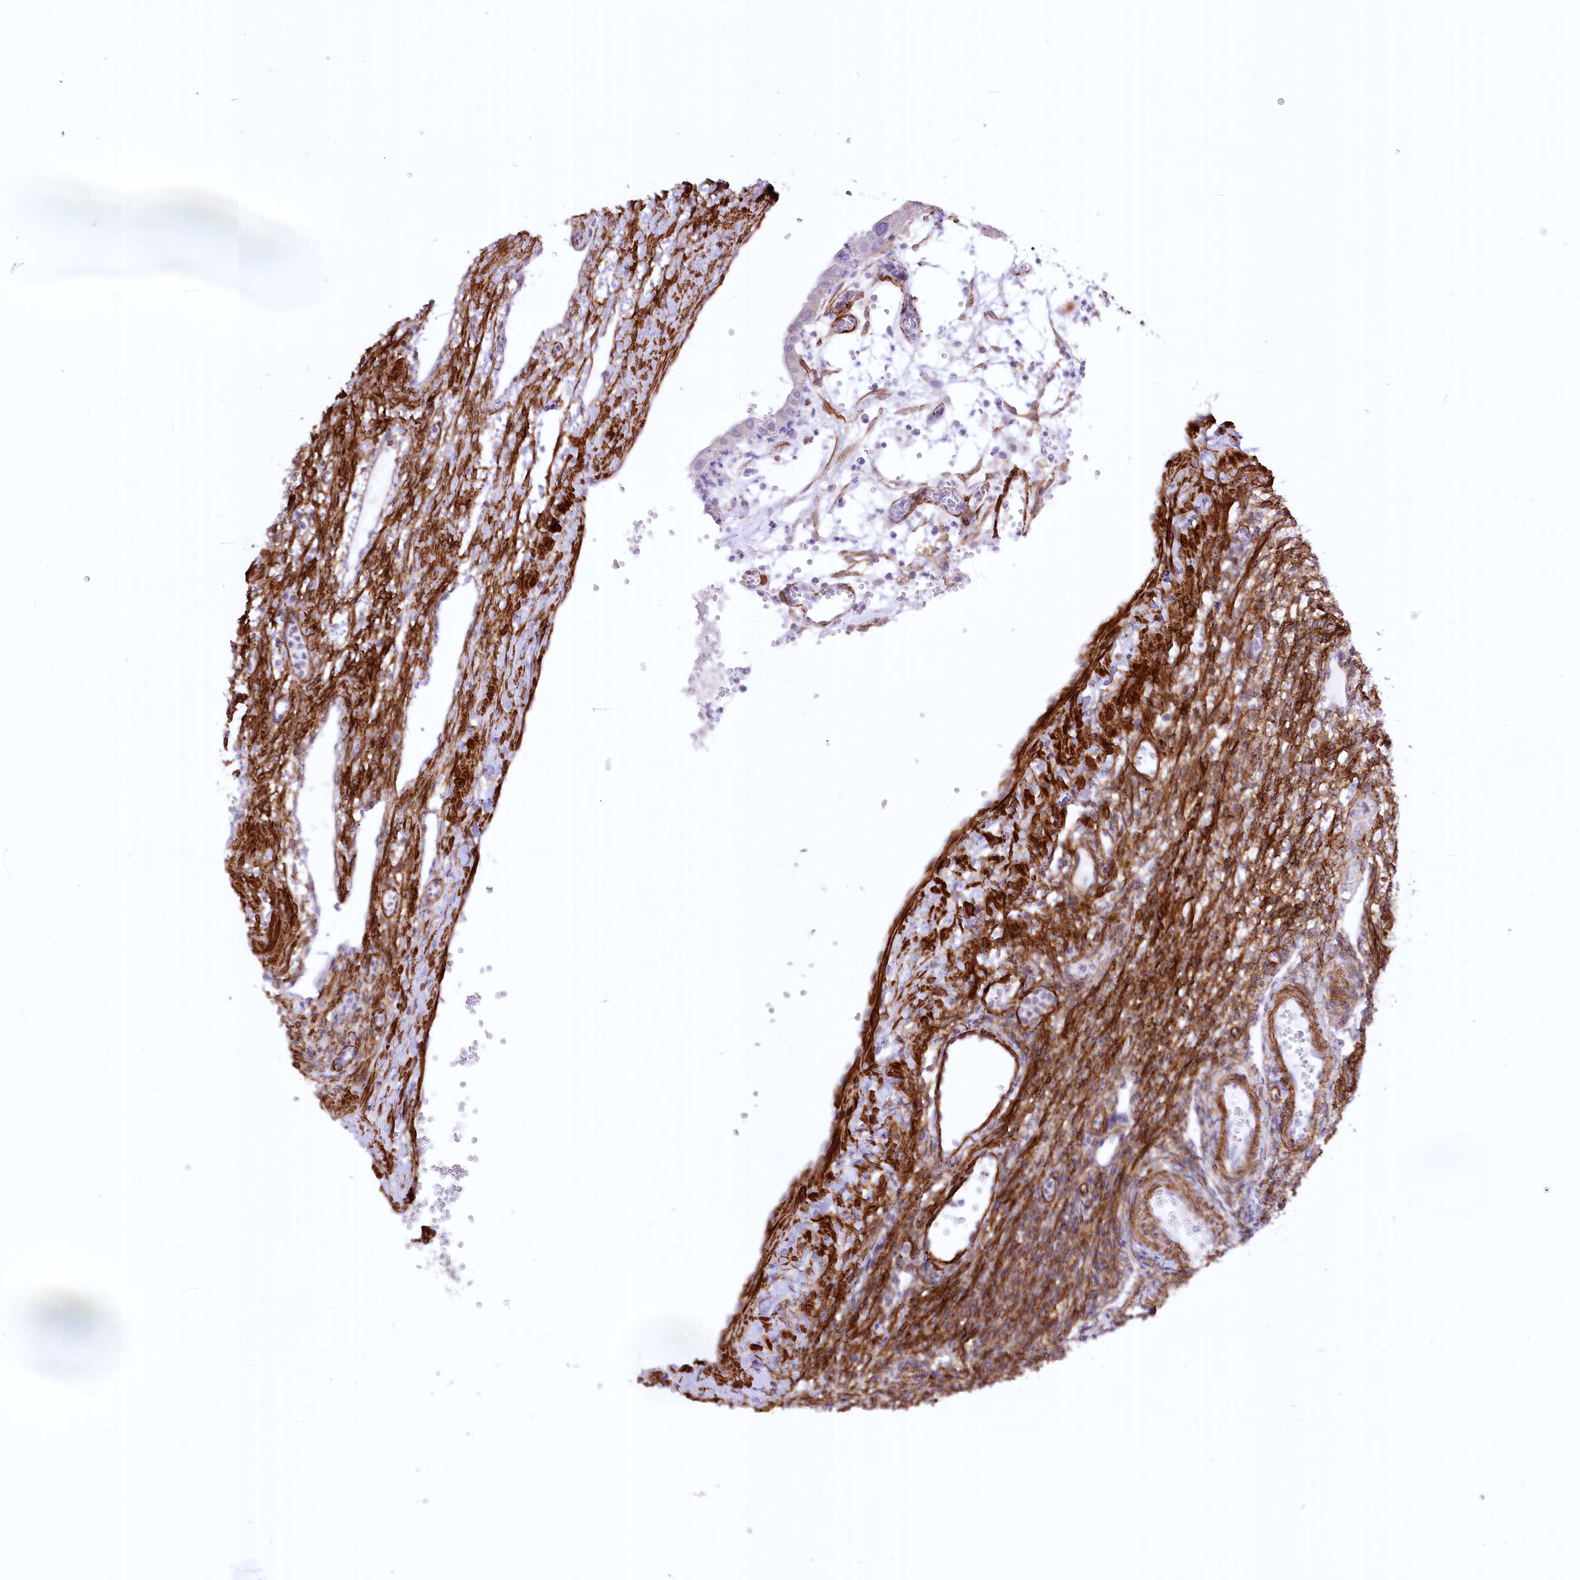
{"staining": {"intensity": "moderate", "quantity": "25%-75%", "location": "cytoplasmic/membranous"}, "tissue": "ovary", "cell_type": "Ovarian stroma cells", "image_type": "normal", "snomed": [{"axis": "morphology", "description": "Normal tissue, NOS"}, {"axis": "morphology", "description": "Cyst, NOS"}, {"axis": "topography", "description": "Ovary"}], "caption": "A medium amount of moderate cytoplasmic/membranous positivity is seen in approximately 25%-75% of ovarian stroma cells in benign ovary.", "gene": "SYNPO2", "patient": {"sex": "female", "age": 33}}